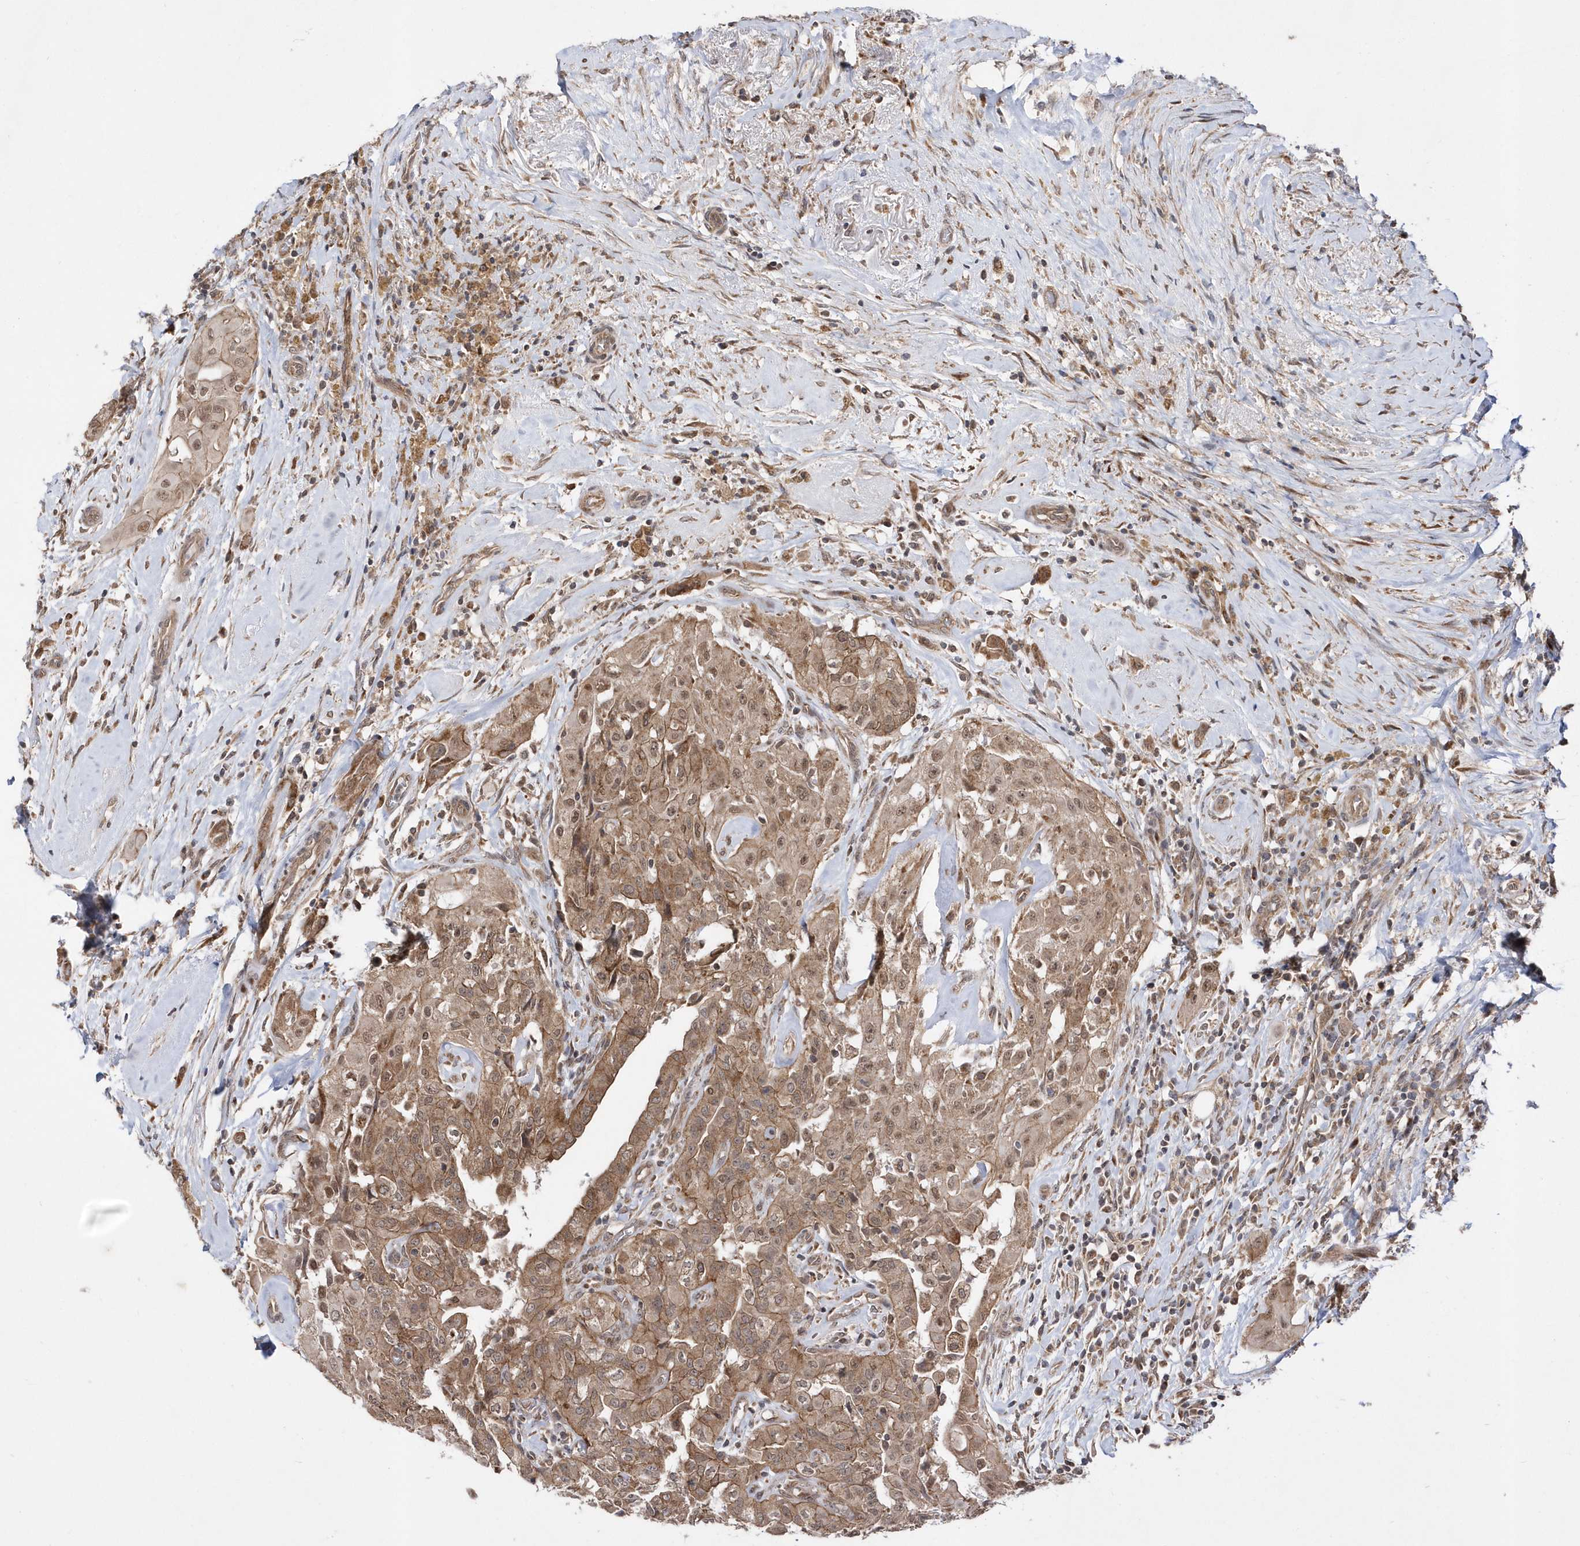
{"staining": {"intensity": "moderate", "quantity": ">75%", "location": "cytoplasmic/membranous,nuclear"}, "tissue": "thyroid cancer", "cell_type": "Tumor cells", "image_type": "cancer", "snomed": [{"axis": "morphology", "description": "Papillary adenocarcinoma, NOS"}, {"axis": "topography", "description": "Thyroid gland"}], "caption": "DAB immunohistochemical staining of human papillary adenocarcinoma (thyroid) reveals moderate cytoplasmic/membranous and nuclear protein staining in approximately >75% of tumor cells. Nuclei are stained in blue.", "gene": "DALRD3", "patient": {"sex": "female", "age": 59}}